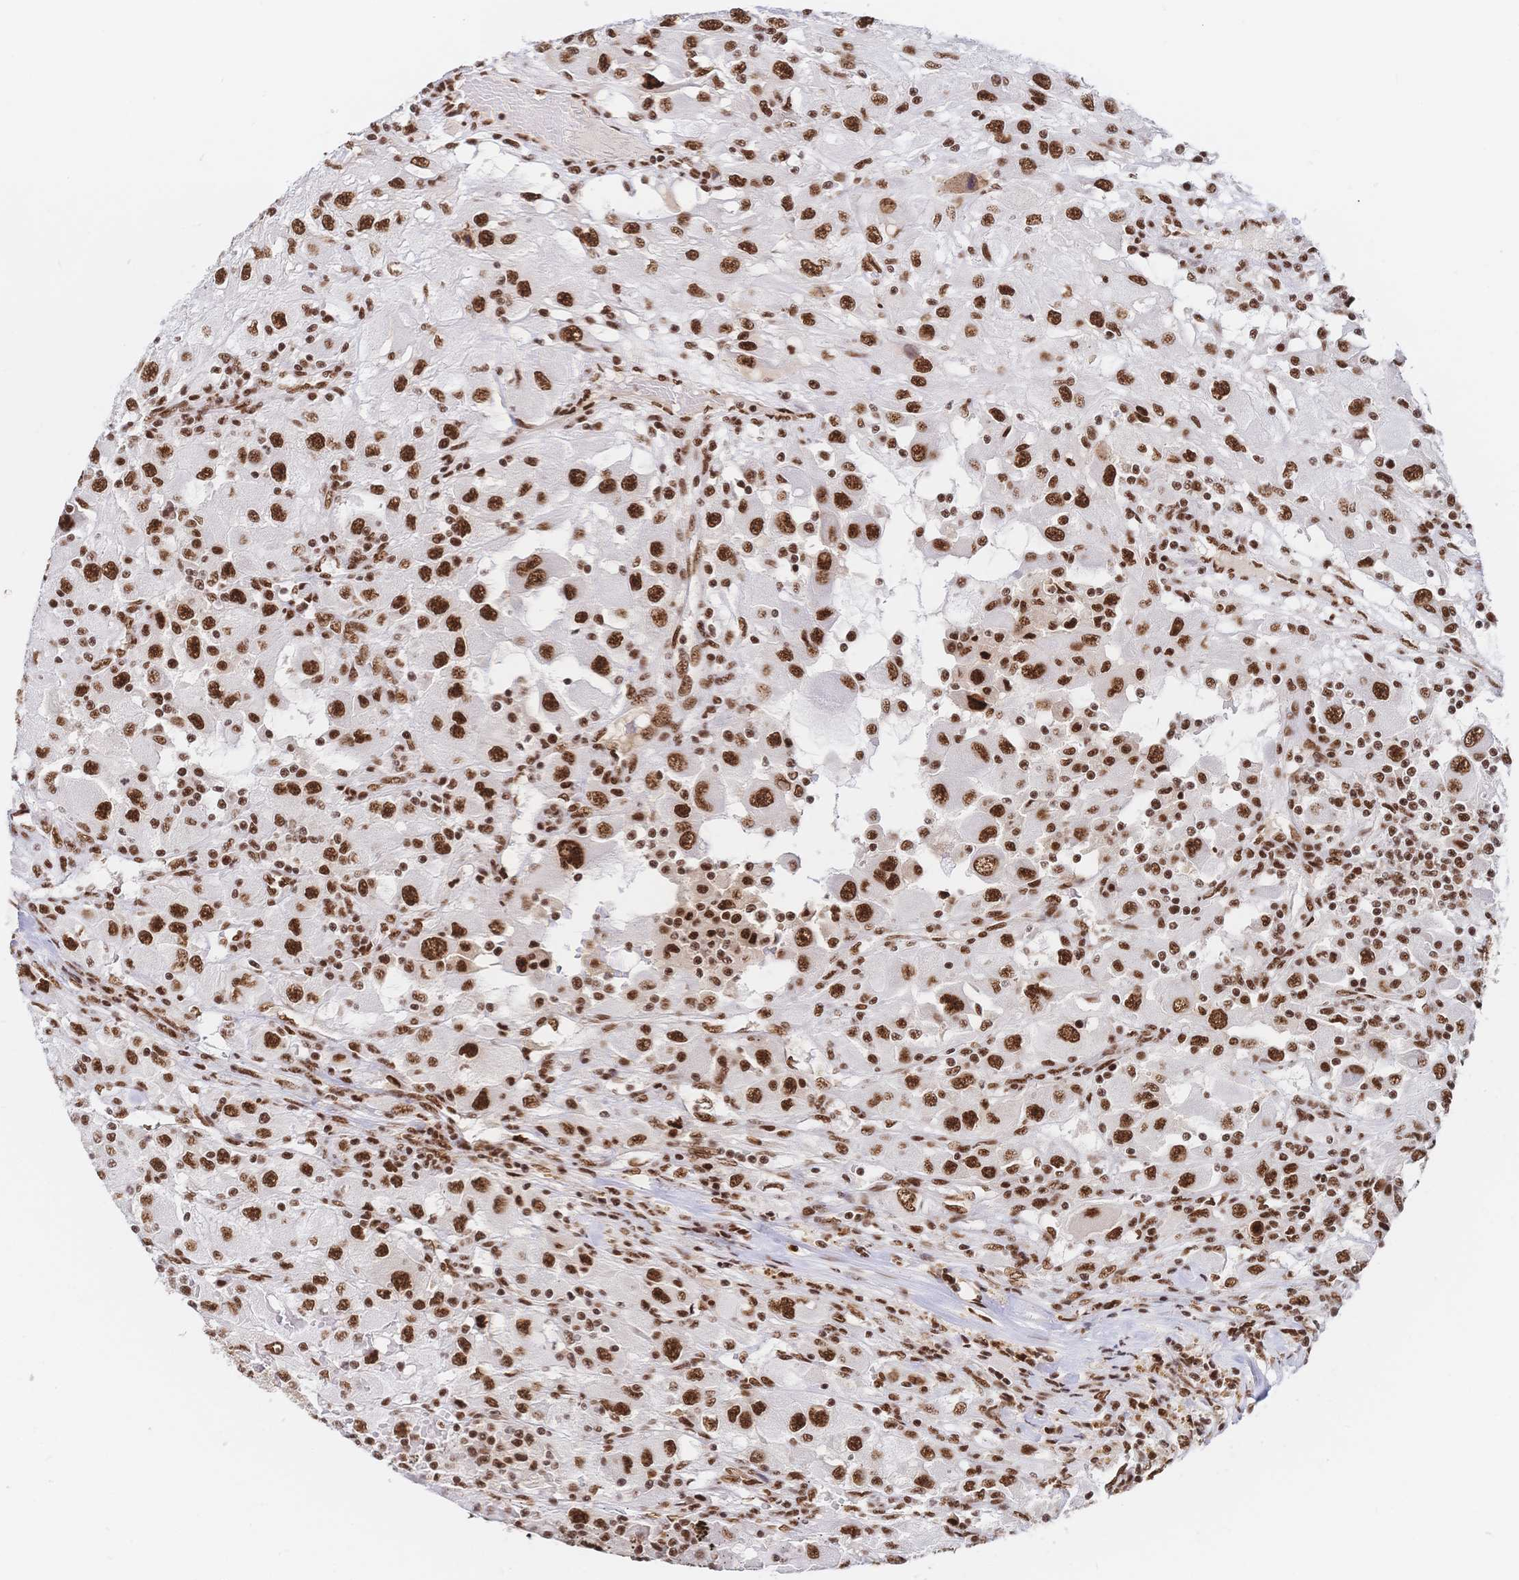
{"staining": {"intensity": "strong", "quantity": ">75%", "location": "nuclear"}, "tissue": "renal cancer", "cell_type": "Tumor cells", "image_type": "cancer", "snomed": [{"axis": "morphology", "description": "Adenocarcinoma, NOS"}, {"axis": "topography", "description": "Kidney"}], "caption": "Protein staining by immunohistochemistry (IHC) demonstrates strong nuclear positivity in approximately >75% of tumor cells in renal adenocarcinoma.", "gene": "SRSF1", "patient": {"sex": "female", "age": 67}}